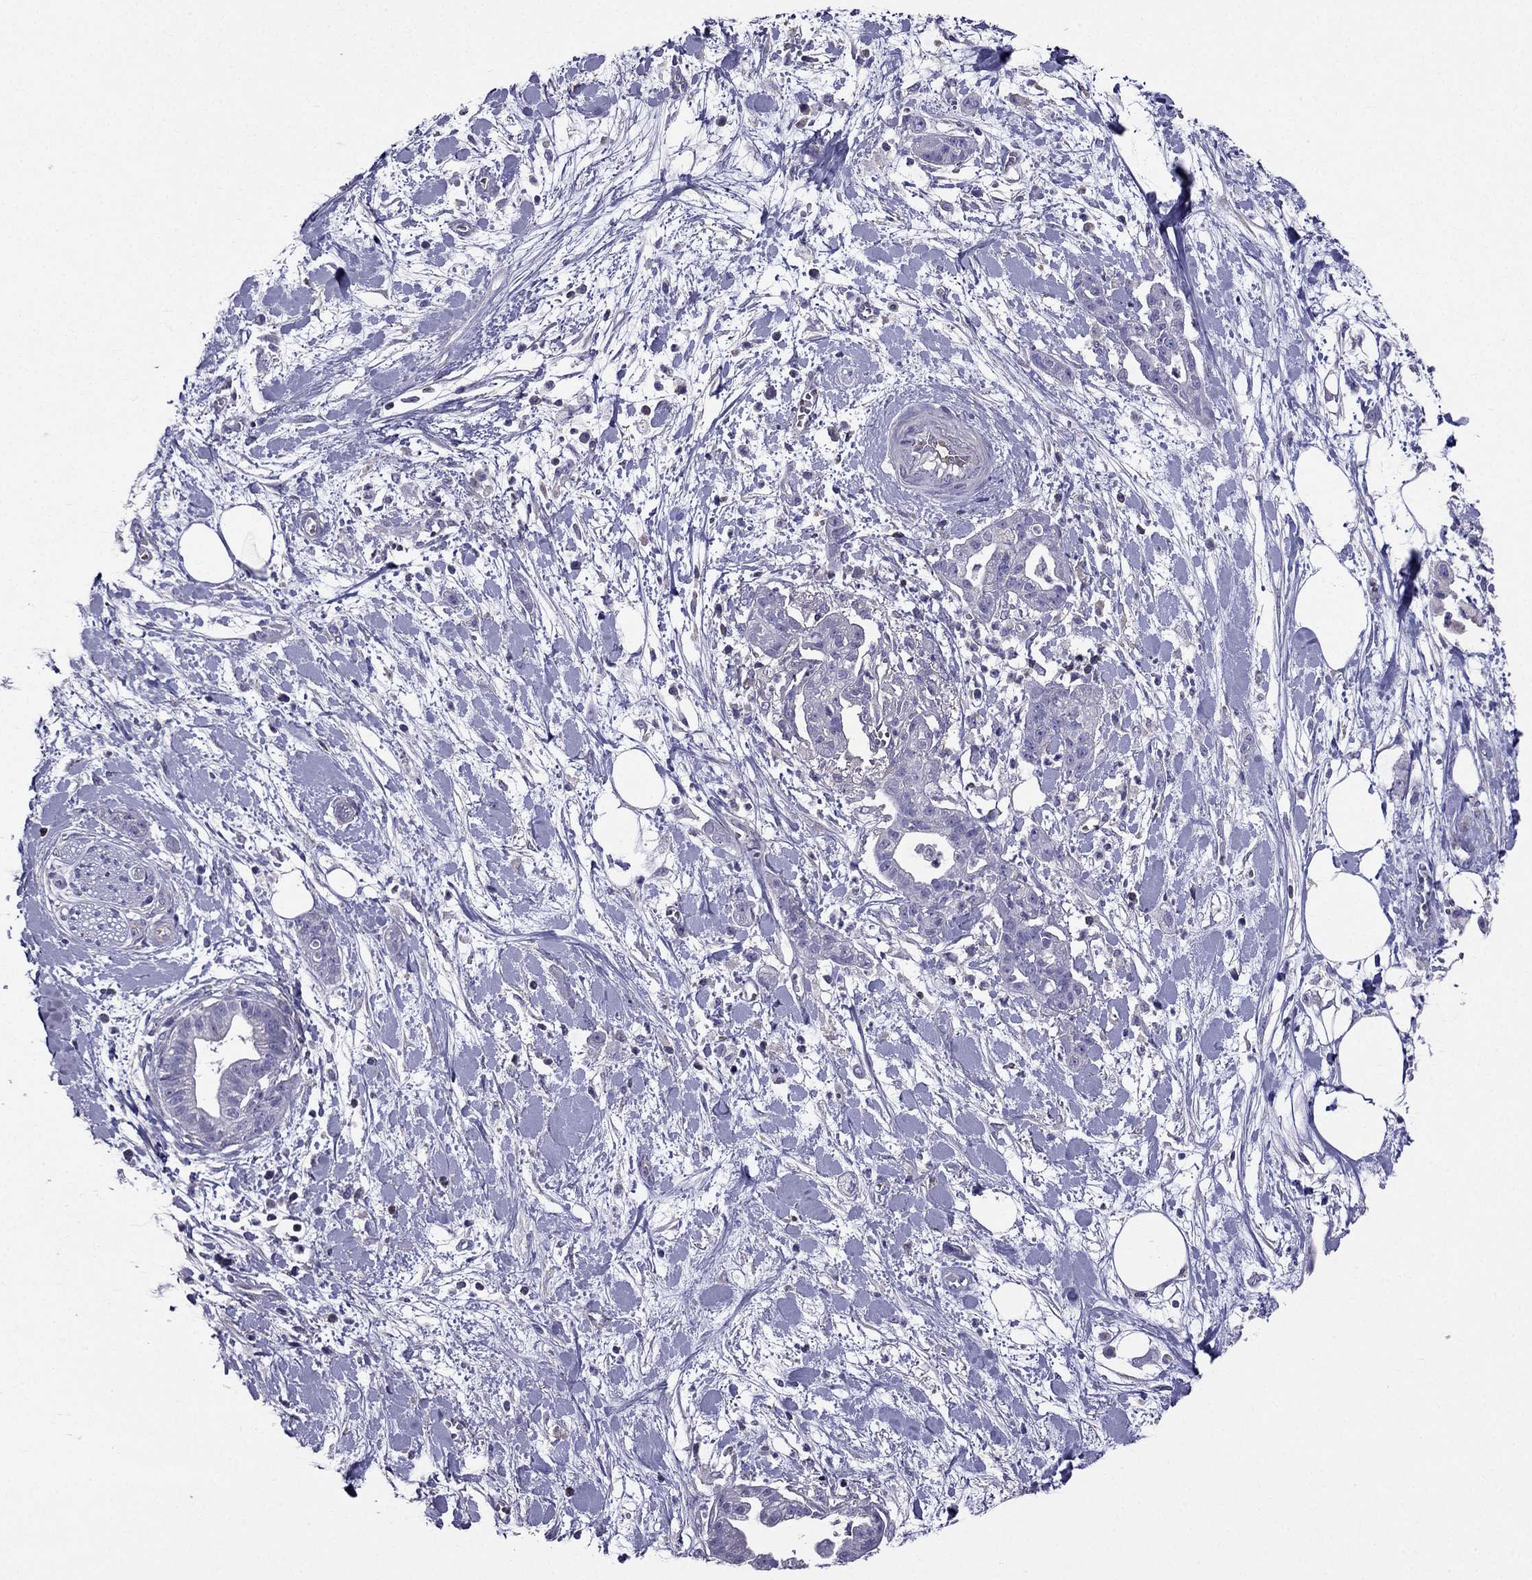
{"staining": {"intensity": "negative", "quantity": "none", "location": "none"}, "tissue": "pancreatic cancer", "cell_type": "Tumor cells", "image_type": "cancer", "snomed": [{"axis": "morphology", "description": "Normal tissue, NOS"}, {"axis": "morphology", "description": "Adenocarcinoma, NOS"}, {"axis": "topography", "description": "Lymph node"}, {"axis": "topography", "description": "Pancreas"}], "caption": "Tumor cells show no significant protein positivity in pancreatic cancer.", "gene": "AAK1", "patient": {"sex": "female", "age": 58}}